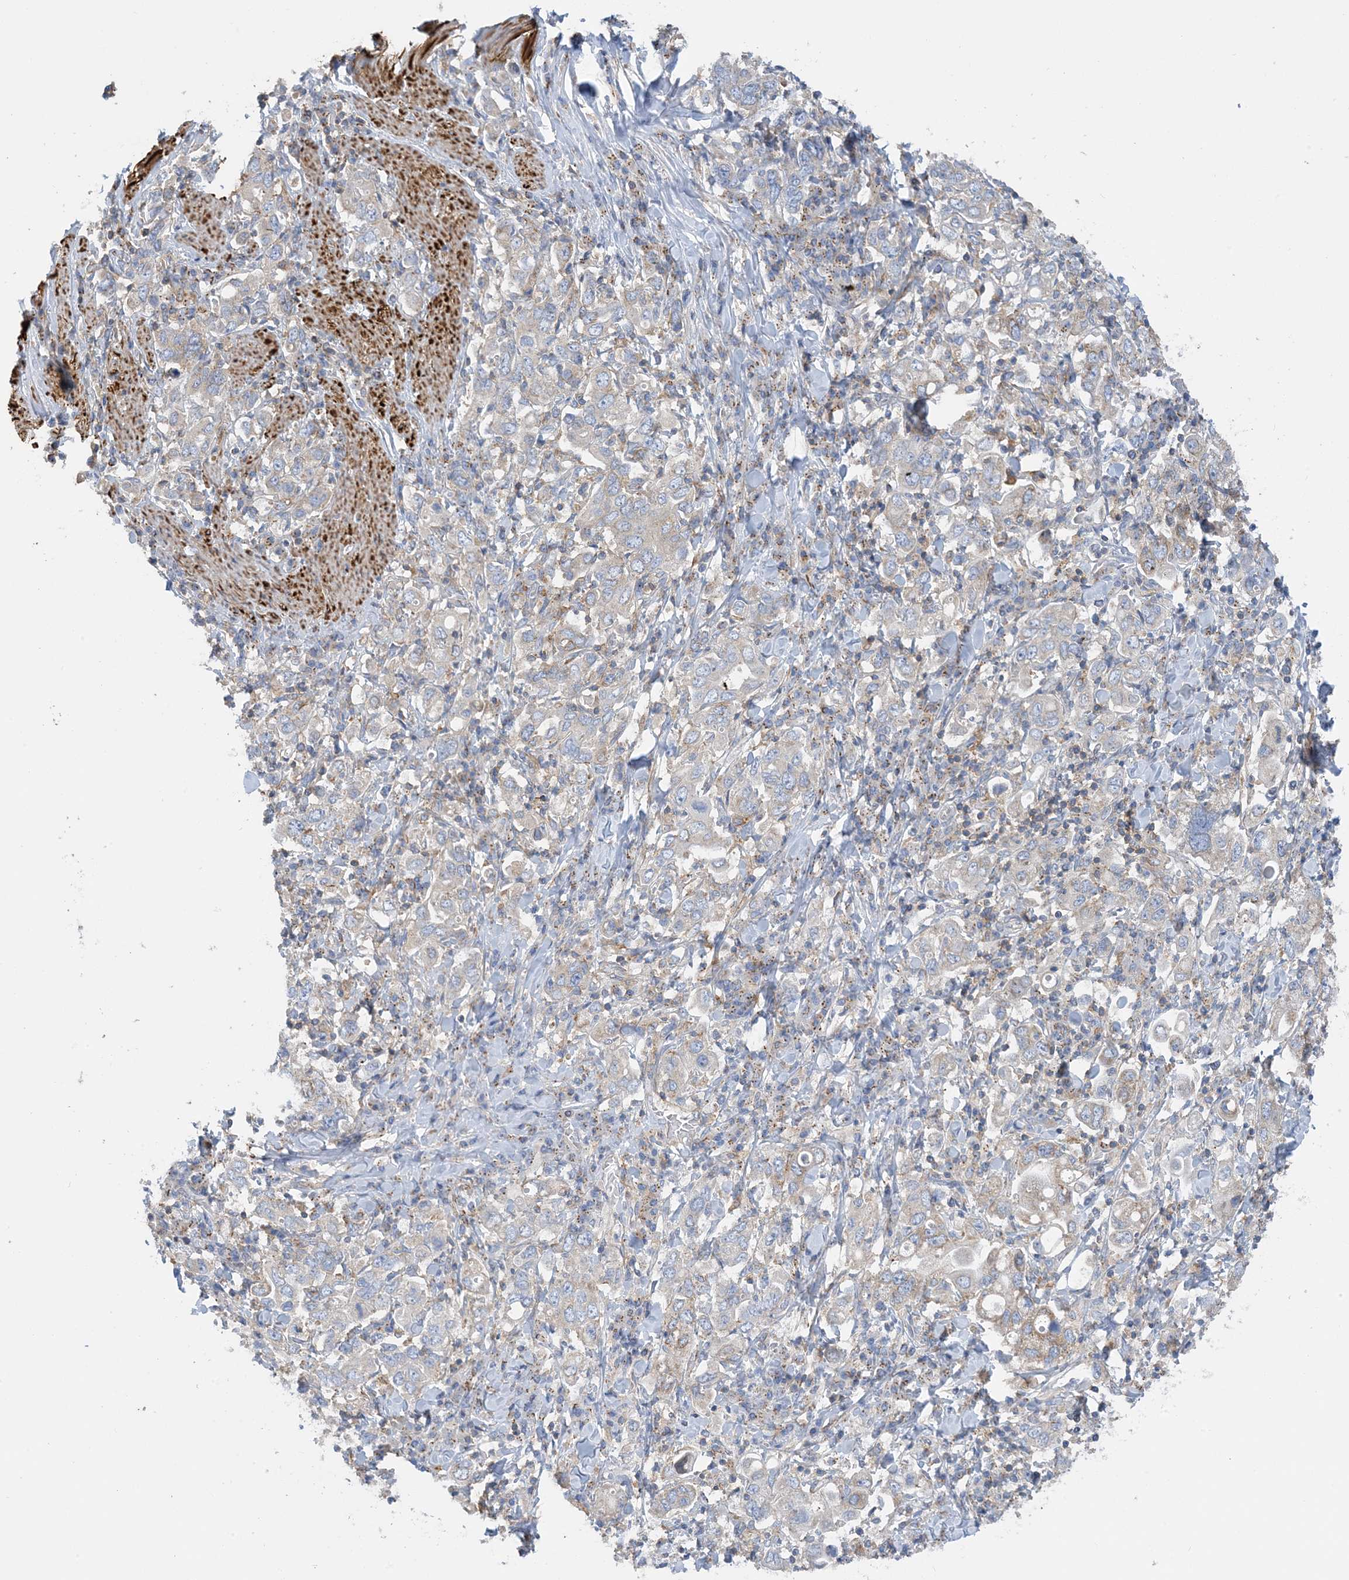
{"staining": {"intensity": "negative", "quantity": "none", "location": "none"}, "tissue": "stomach cancer", "cell_type": "Tumor cells", "image_type": "cancer", "snomed": [{"axis": "morphology", "description": "Adenocarcinoma, NOS"}, {"axis": "topography", "description": "Stomach, upper"}], "caption": "There is no significant positivity in tumor cells of adenocarcinoma (stomach).", "gene": "CALHM5", "patient": {"sex": "male", "age": 62}}